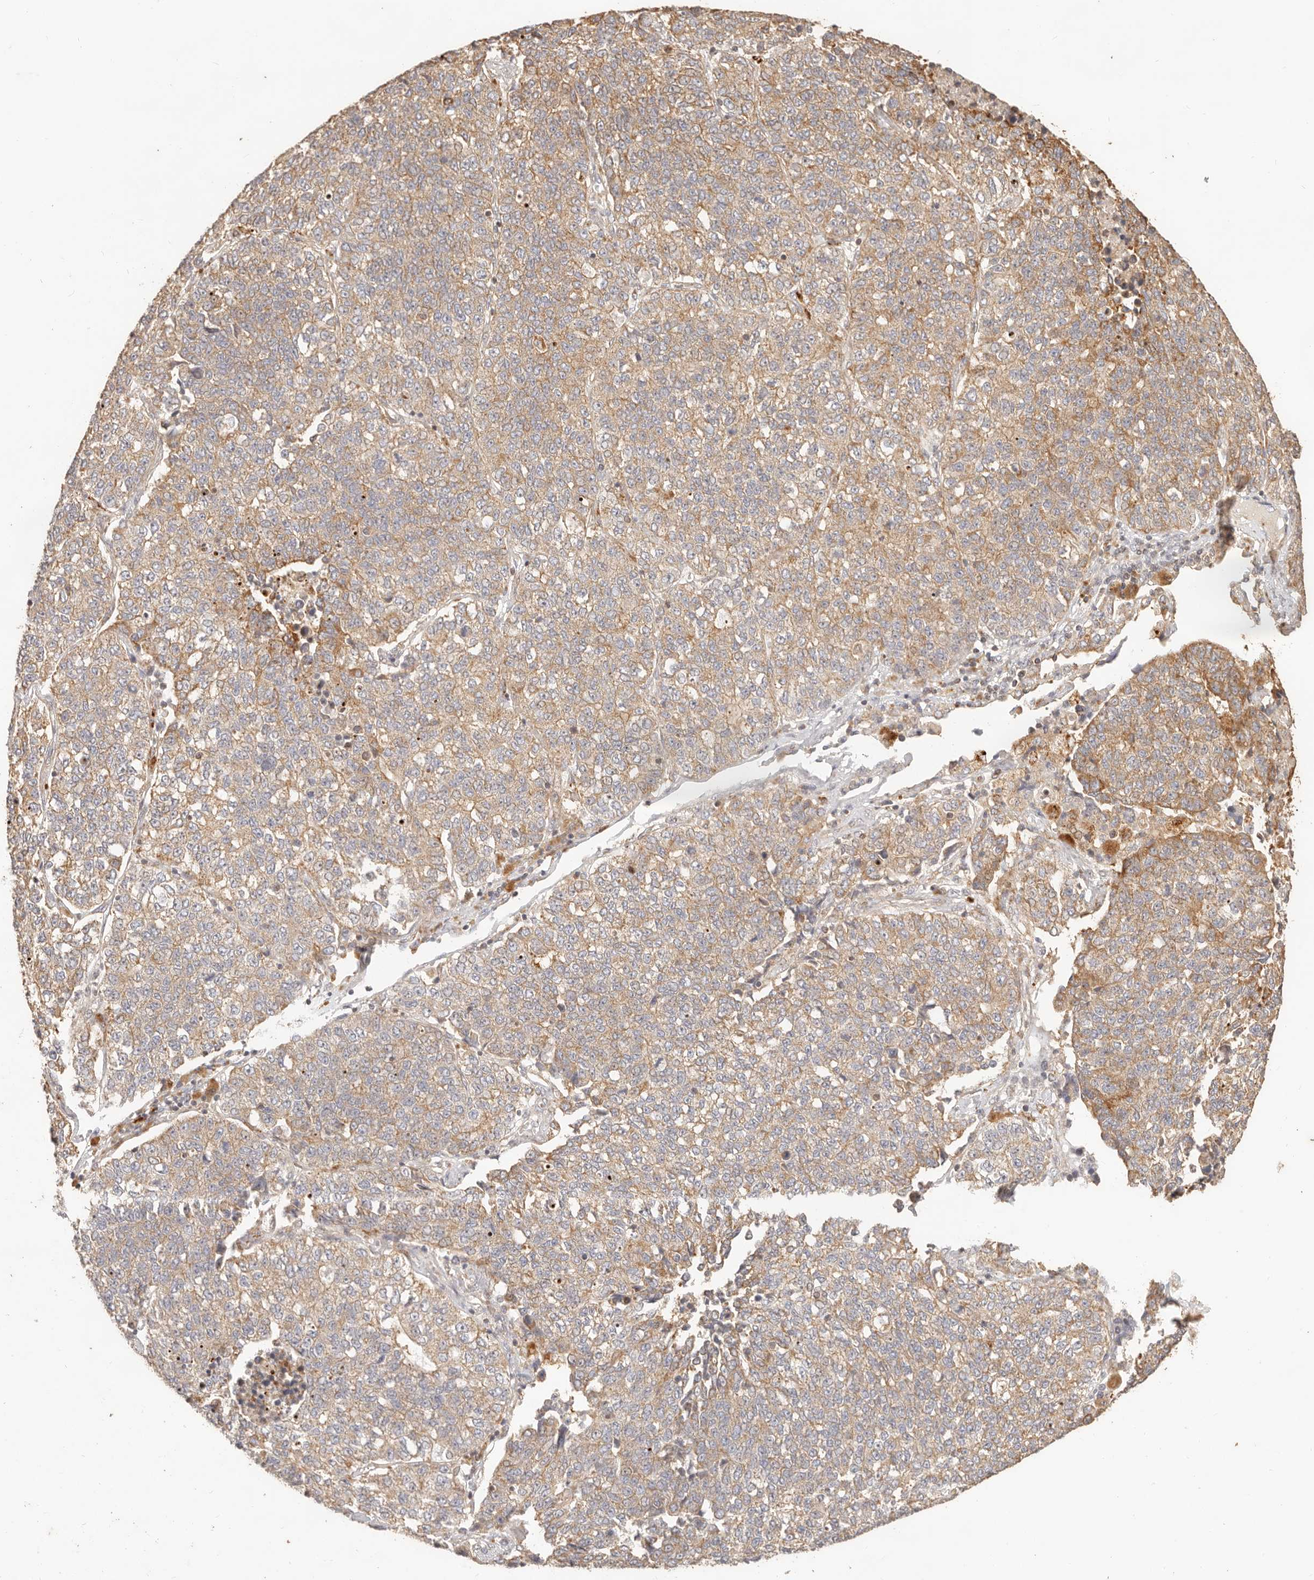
{"staining": {"intensity": "moderate", "quantity": ">75%", "location": "cytoplasmic/membranous"}, "tissue": "lung cancer", "cell_type": "Tumor cells", "image_type": "cancer", "snomed": [{"axis": "morphology", "description": "Adenocarcinoma, NOS"}, {"axis": "topography", "description": "Lung"}], "caption": "Approximately >75% of tumor cells in lung cancer reveal moderate cytoplasmic/membranous protein staining as visualized by brown immunohistochemical staining.", "gene": "PTPN22", "patient": {"sex": "male", "age": 49}}